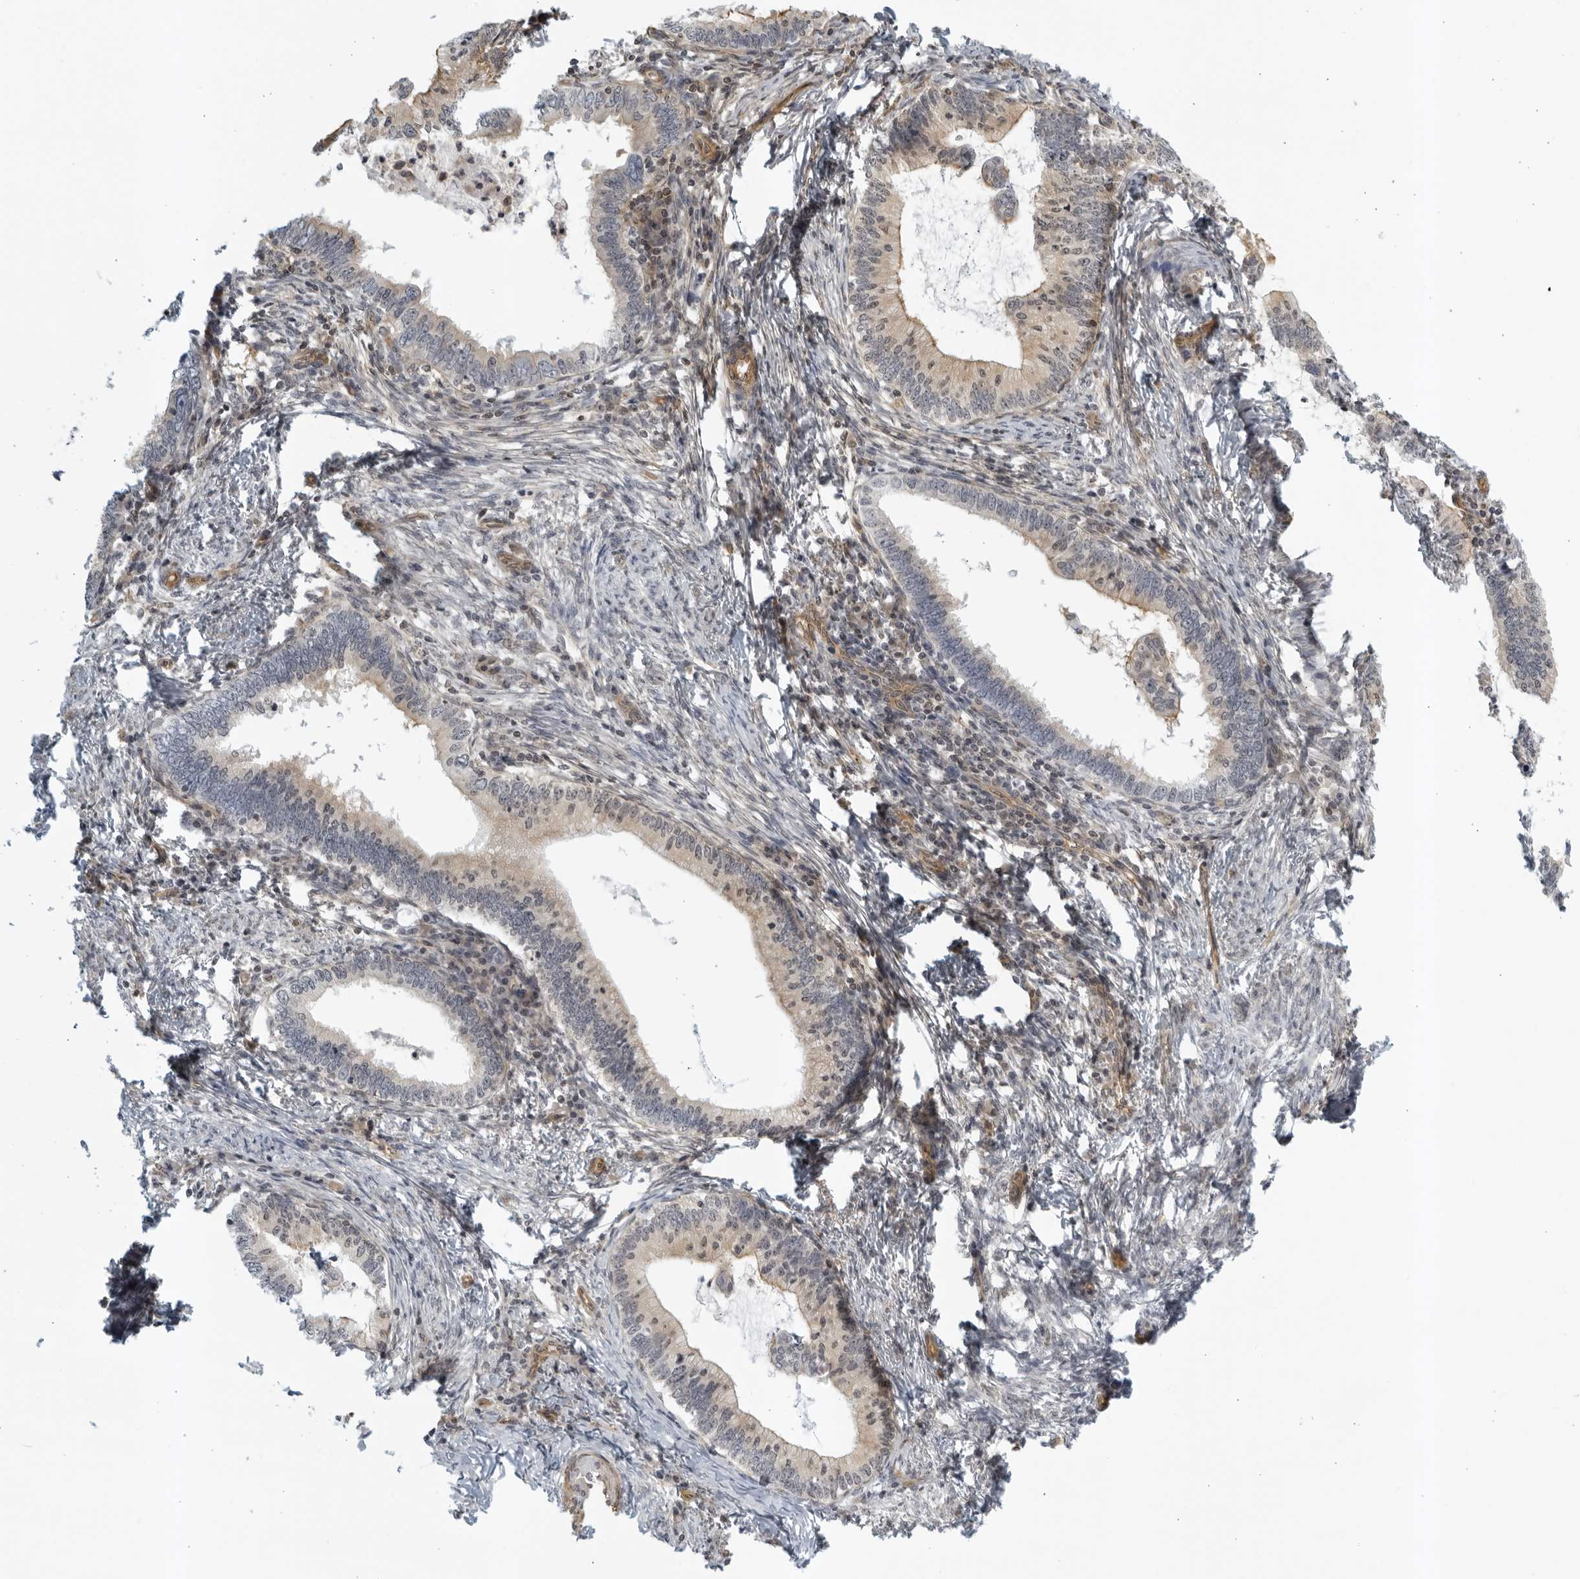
{"staining": {"intensity": "weak", "quantity": "<25%", "location": "cytoplasmic/membranous"}, "tissue": "cervical cancer", "cell_type": "Tumor cells", "image_type": "cancer", "snomed": [{"axis": "morphology", "description": "Adenocarcinoma, NOS"}, {"axis": "topography", "description": "Cervix"}], "caption": "DAB (3,3'-diaminobenzidine) immunohistochemical staining of adenocarcinoma (cervical) displays no significant staining in tumor cells. (Stains: DAB (3,3'-diaminobenzidine) immunohistochemistry with hematoxylin counter stain, Microscopy: brightfield microscopy at high magnification).", "gene": "SERTAD4", "patient": {"sex": "female", "age": 36}}